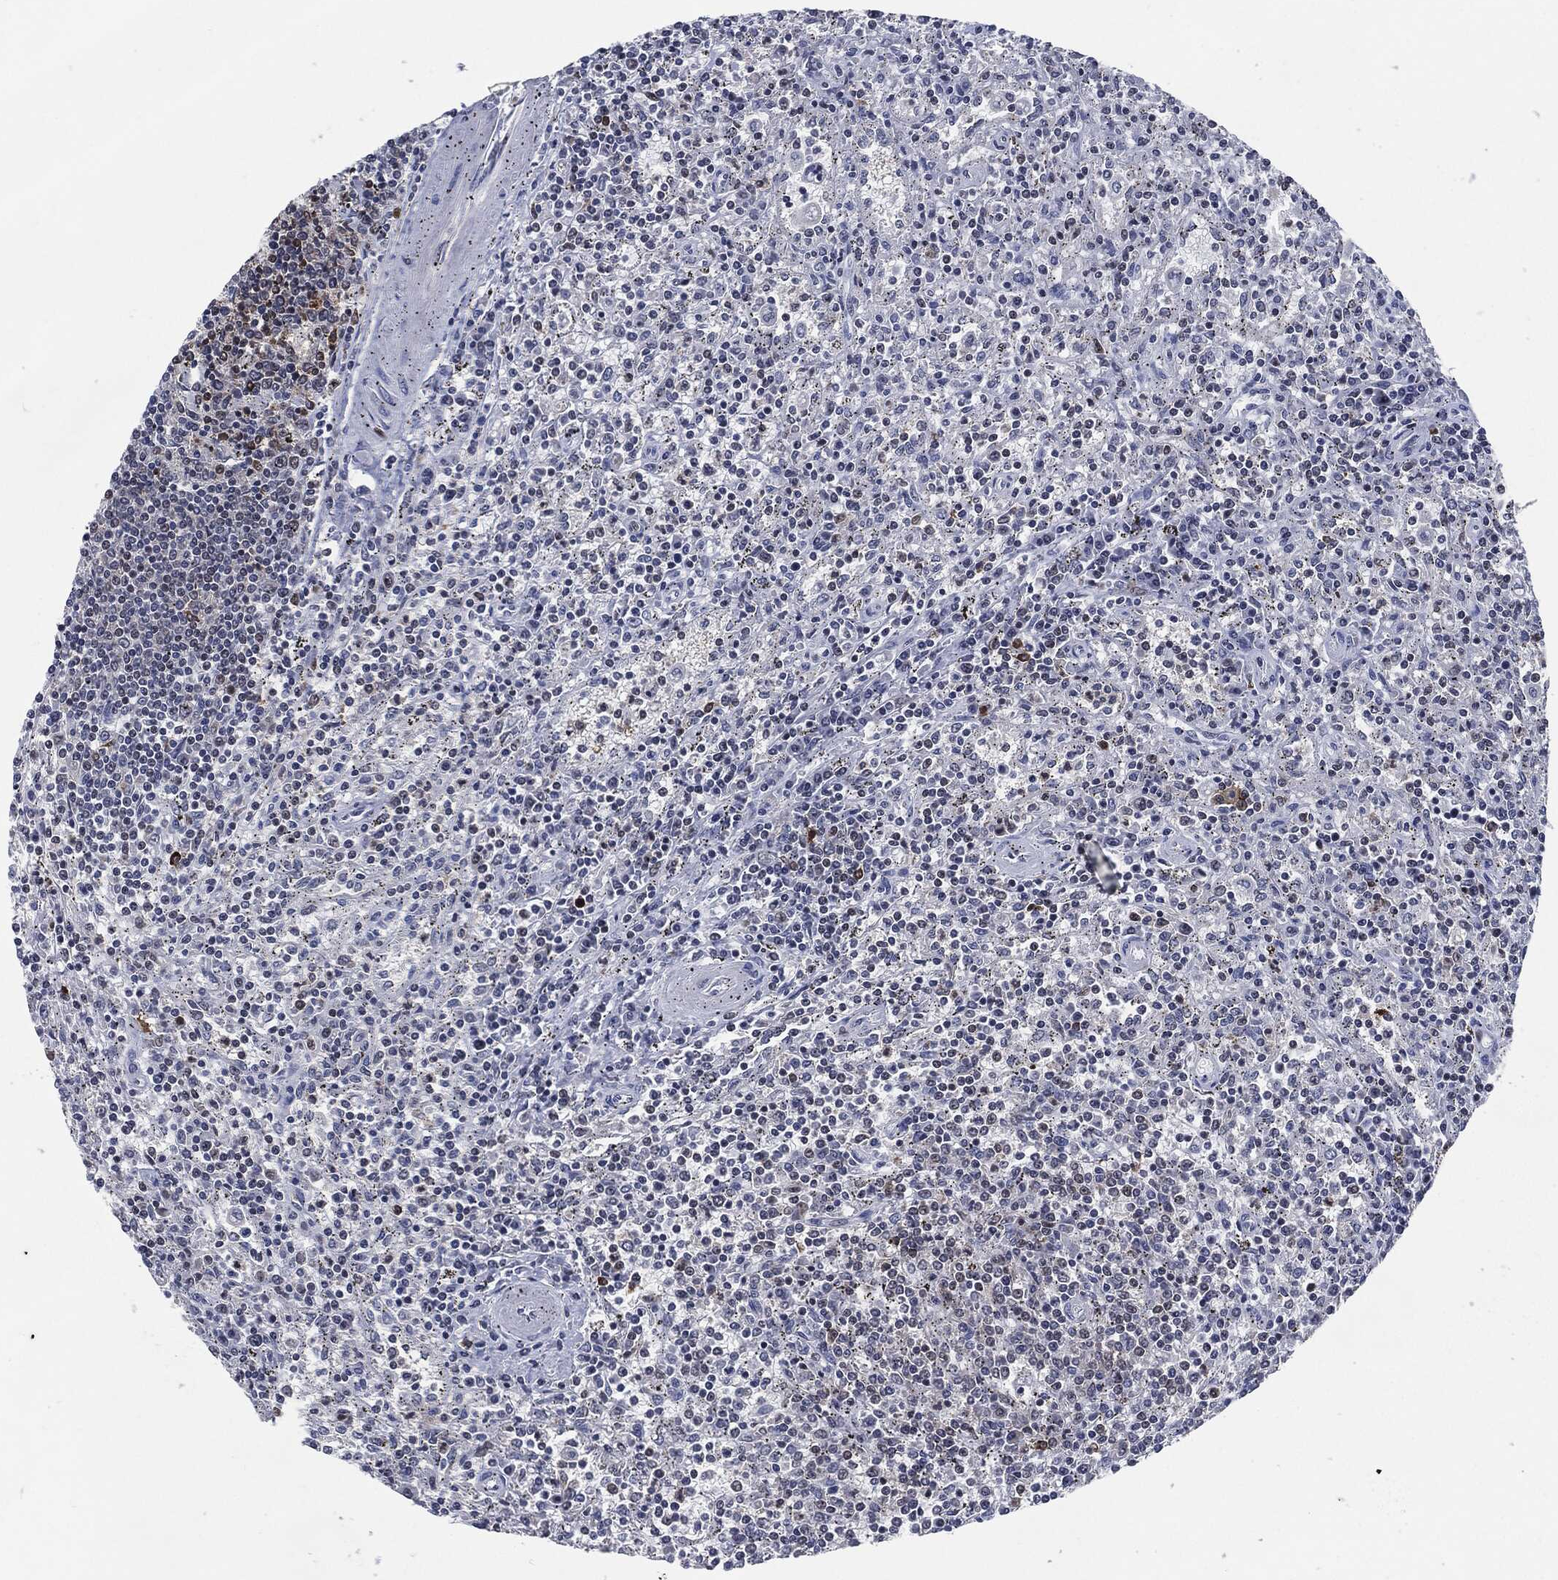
{"staining": {"intensity": "negative", "quantity": "none", "location": "none"}, "tissue": "lymphoma", "cell_type": "Tumor cells", "image_type": "cancer", "snomed": [{"axis": "morphology", "description": "Malignant lymphoma, non-Hodgkin's type, Low grade"}, {"axis": "topography", "description": "Spleen"}], "caption": "Tumor cells are negative for protein expression in human lymphoma.", "gene": "AKT2", "patient": {"sex": "male", "age": 62}}